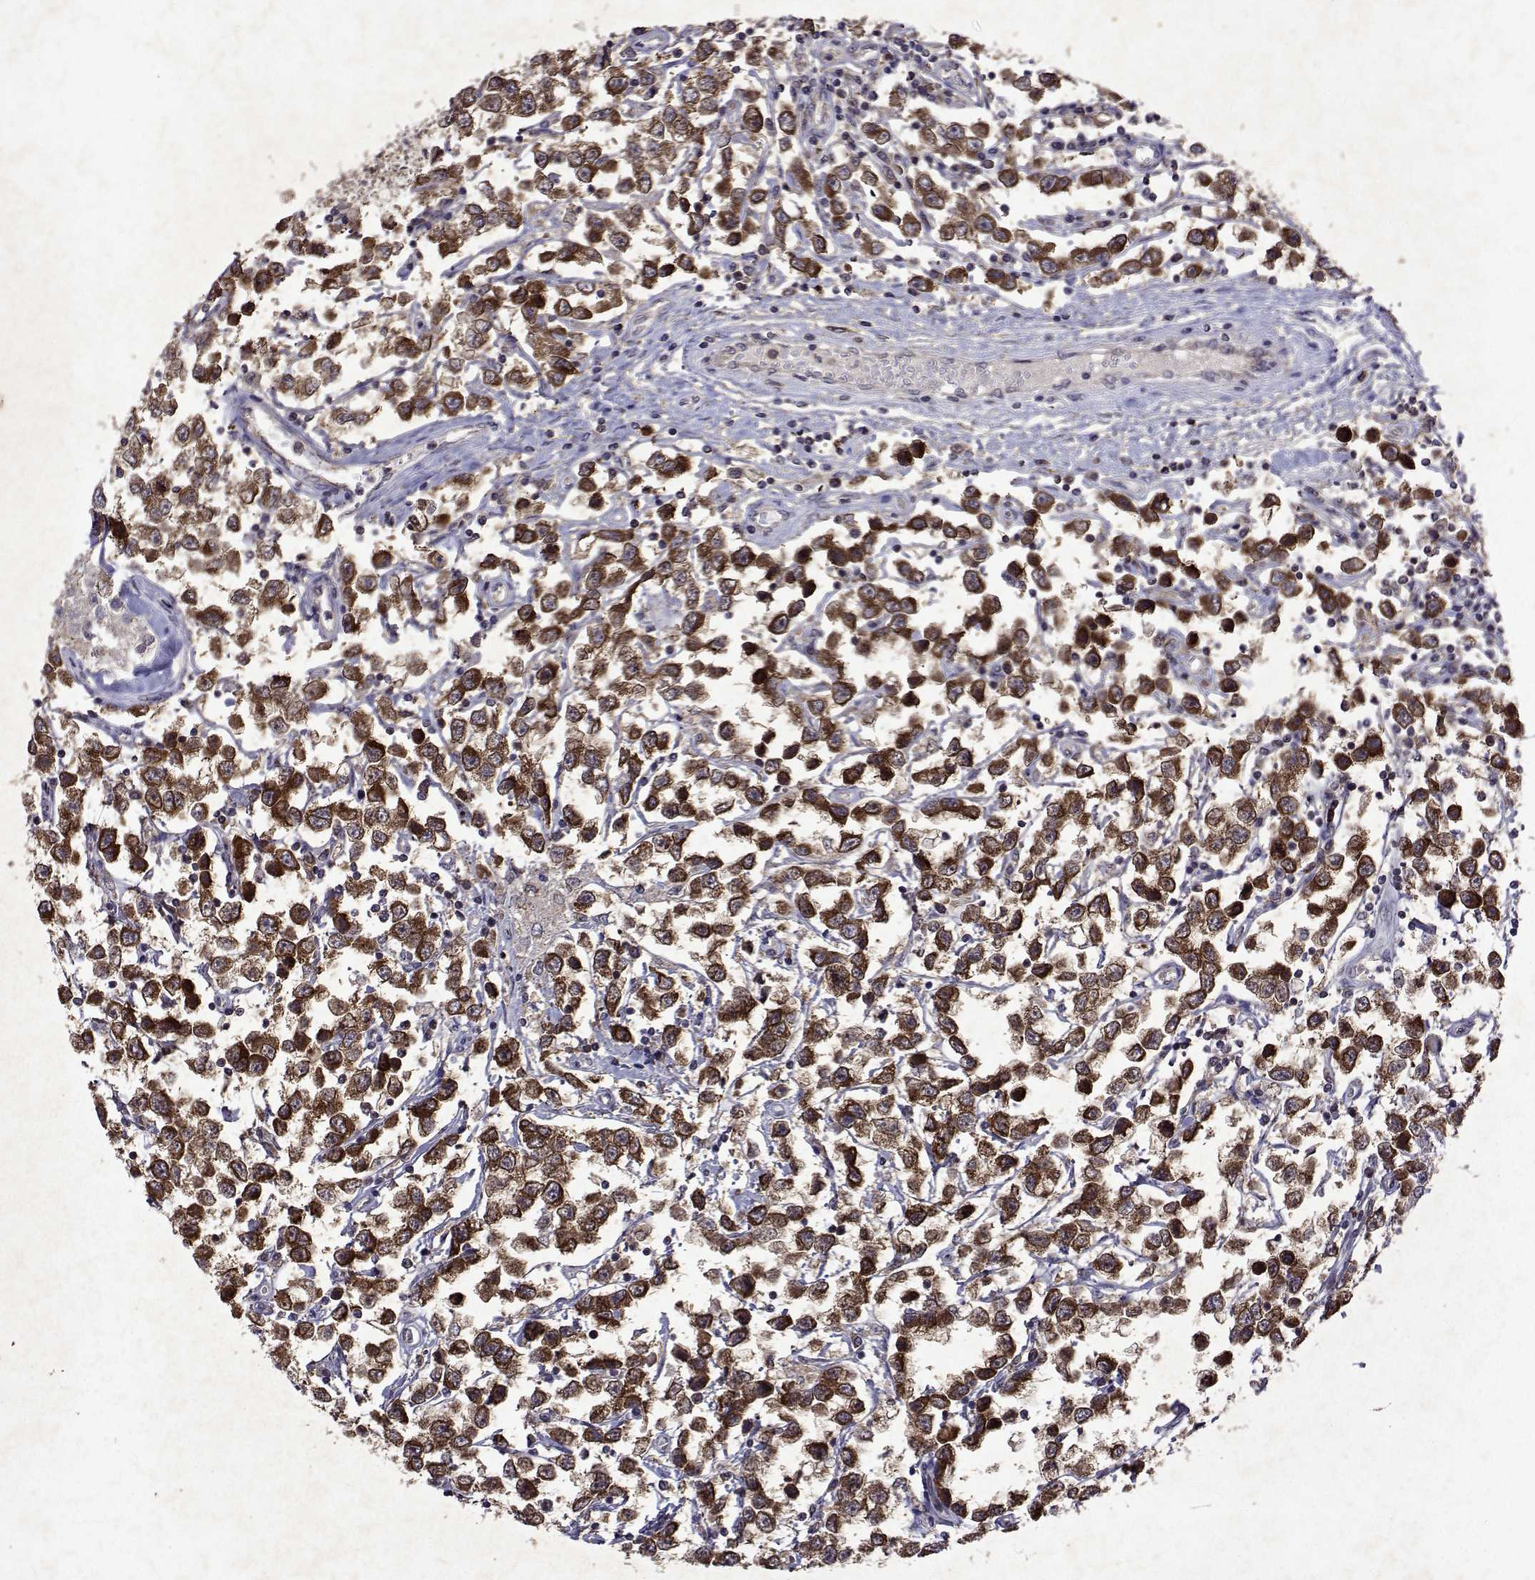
{"staining": {"intensity": "strong", "quantity": ">75%", "location": "cytoplasmic/membranous"}, "tissue": "testis cancer", "cell_type": "Tumor cells", "image_type": "cancer", "snomed": [{"axis": "morphology", "description": "Seminoma, NOS"}, {"axis": "topography", "description": "Testis"}], "caption": "High-magnification brightfield microscopy of testis cancer (seminoma) stained with DAB (3,3'-diaminobenzidine) (brown) and counterstained with hematoxylin (blue). tumor cells exhibit strong cytoplasmic/membranous staining is seen in approximately>75% of cells.", "gene": "TARBP2", "patient": {"sex": "male", "age": 34}}